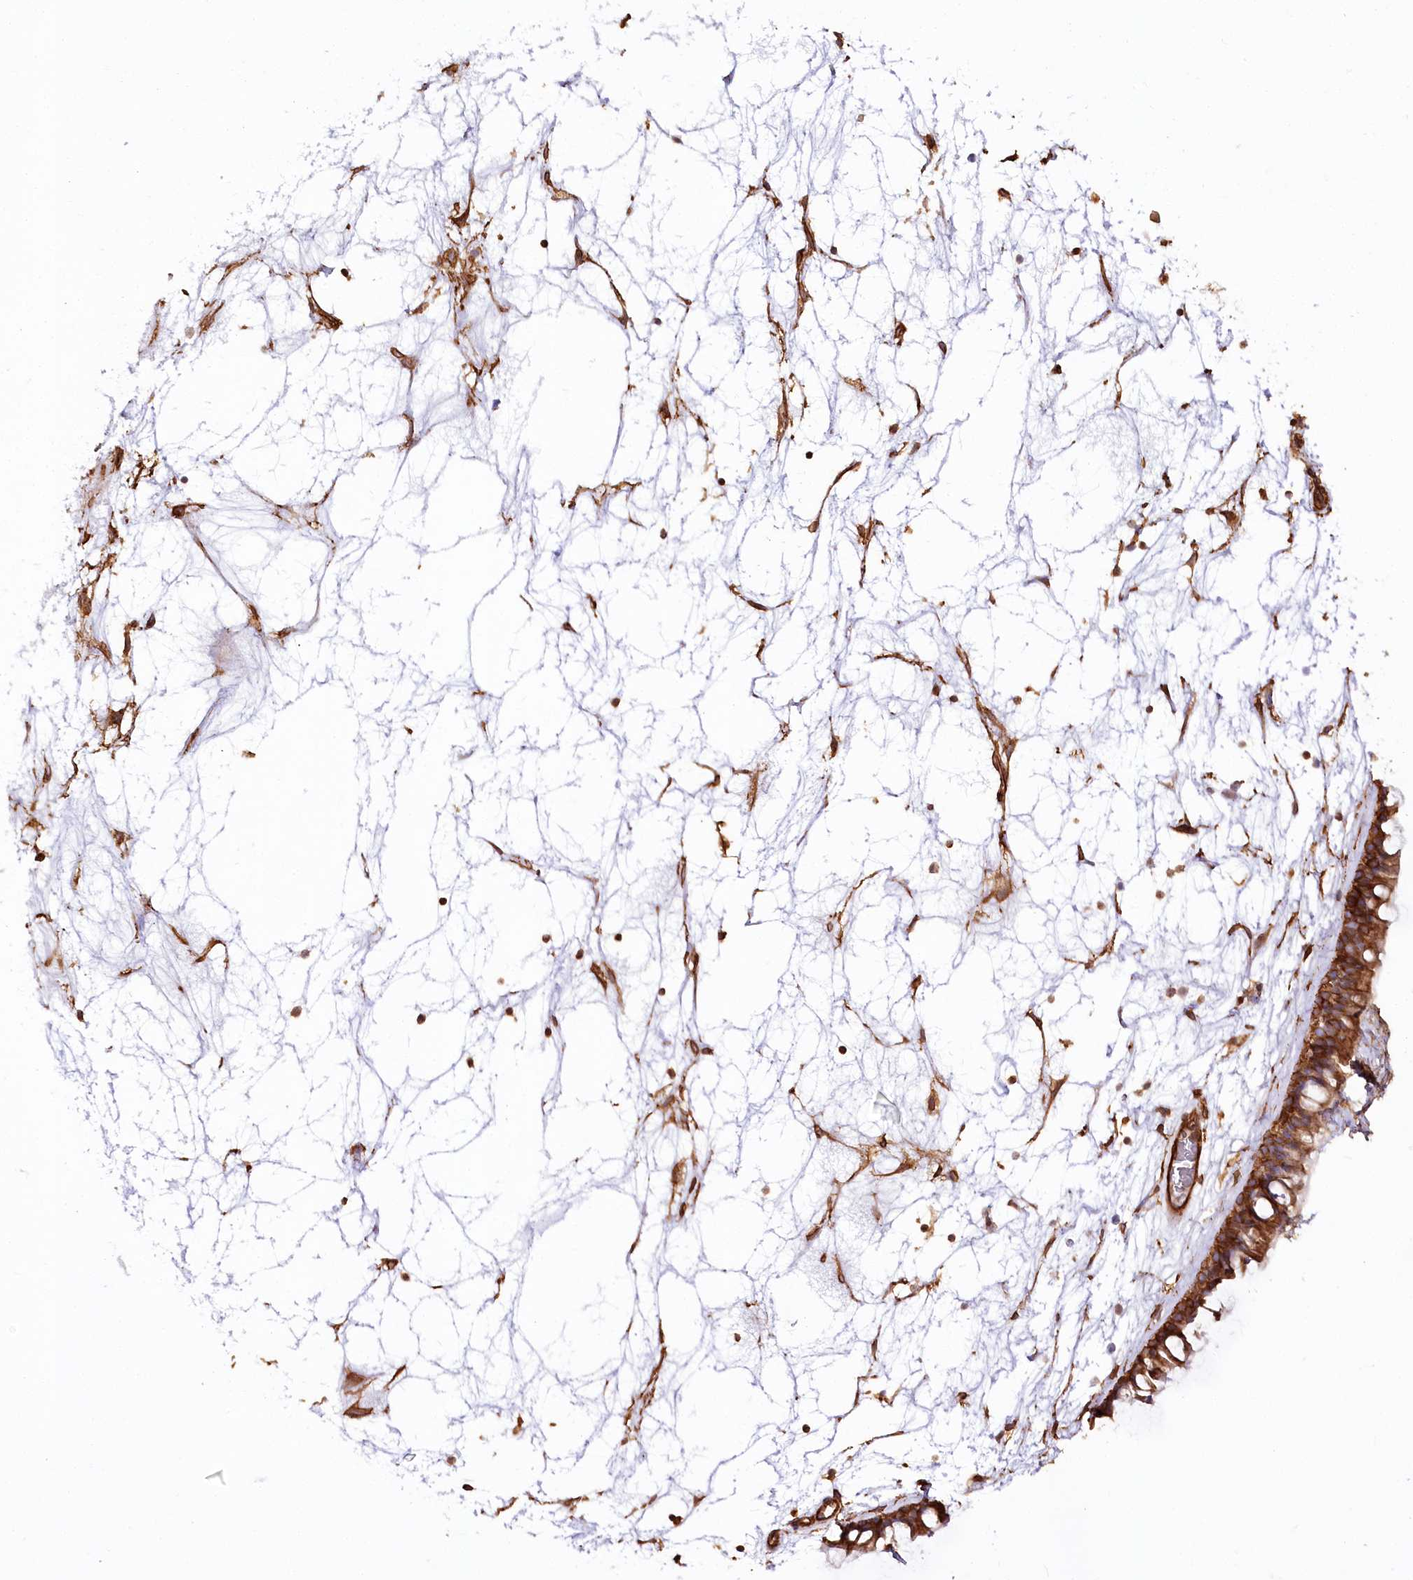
{"staining": {"intensity": "strong", "quantity": "25%-75%", "location": "cytoplasmic/membranous"}, "tissue": "nasopharynx", "cell_type": "Respiratory epithelial cells", "image_type": "normal", "snomed": [{"axis": "morphology", "description": "Normal tissue, NOS"}, {"axis": "topography", "description": "Nasopharynx"}], "caption": "The micrograph exhibits staining of benign nasopharynx, revealing strong cytoplasmic/membranous protein expression (brown color) within respiratory epithelial cells.", "gene": "SYNPO2", "patient": {"sex": "male", "age": 64}}